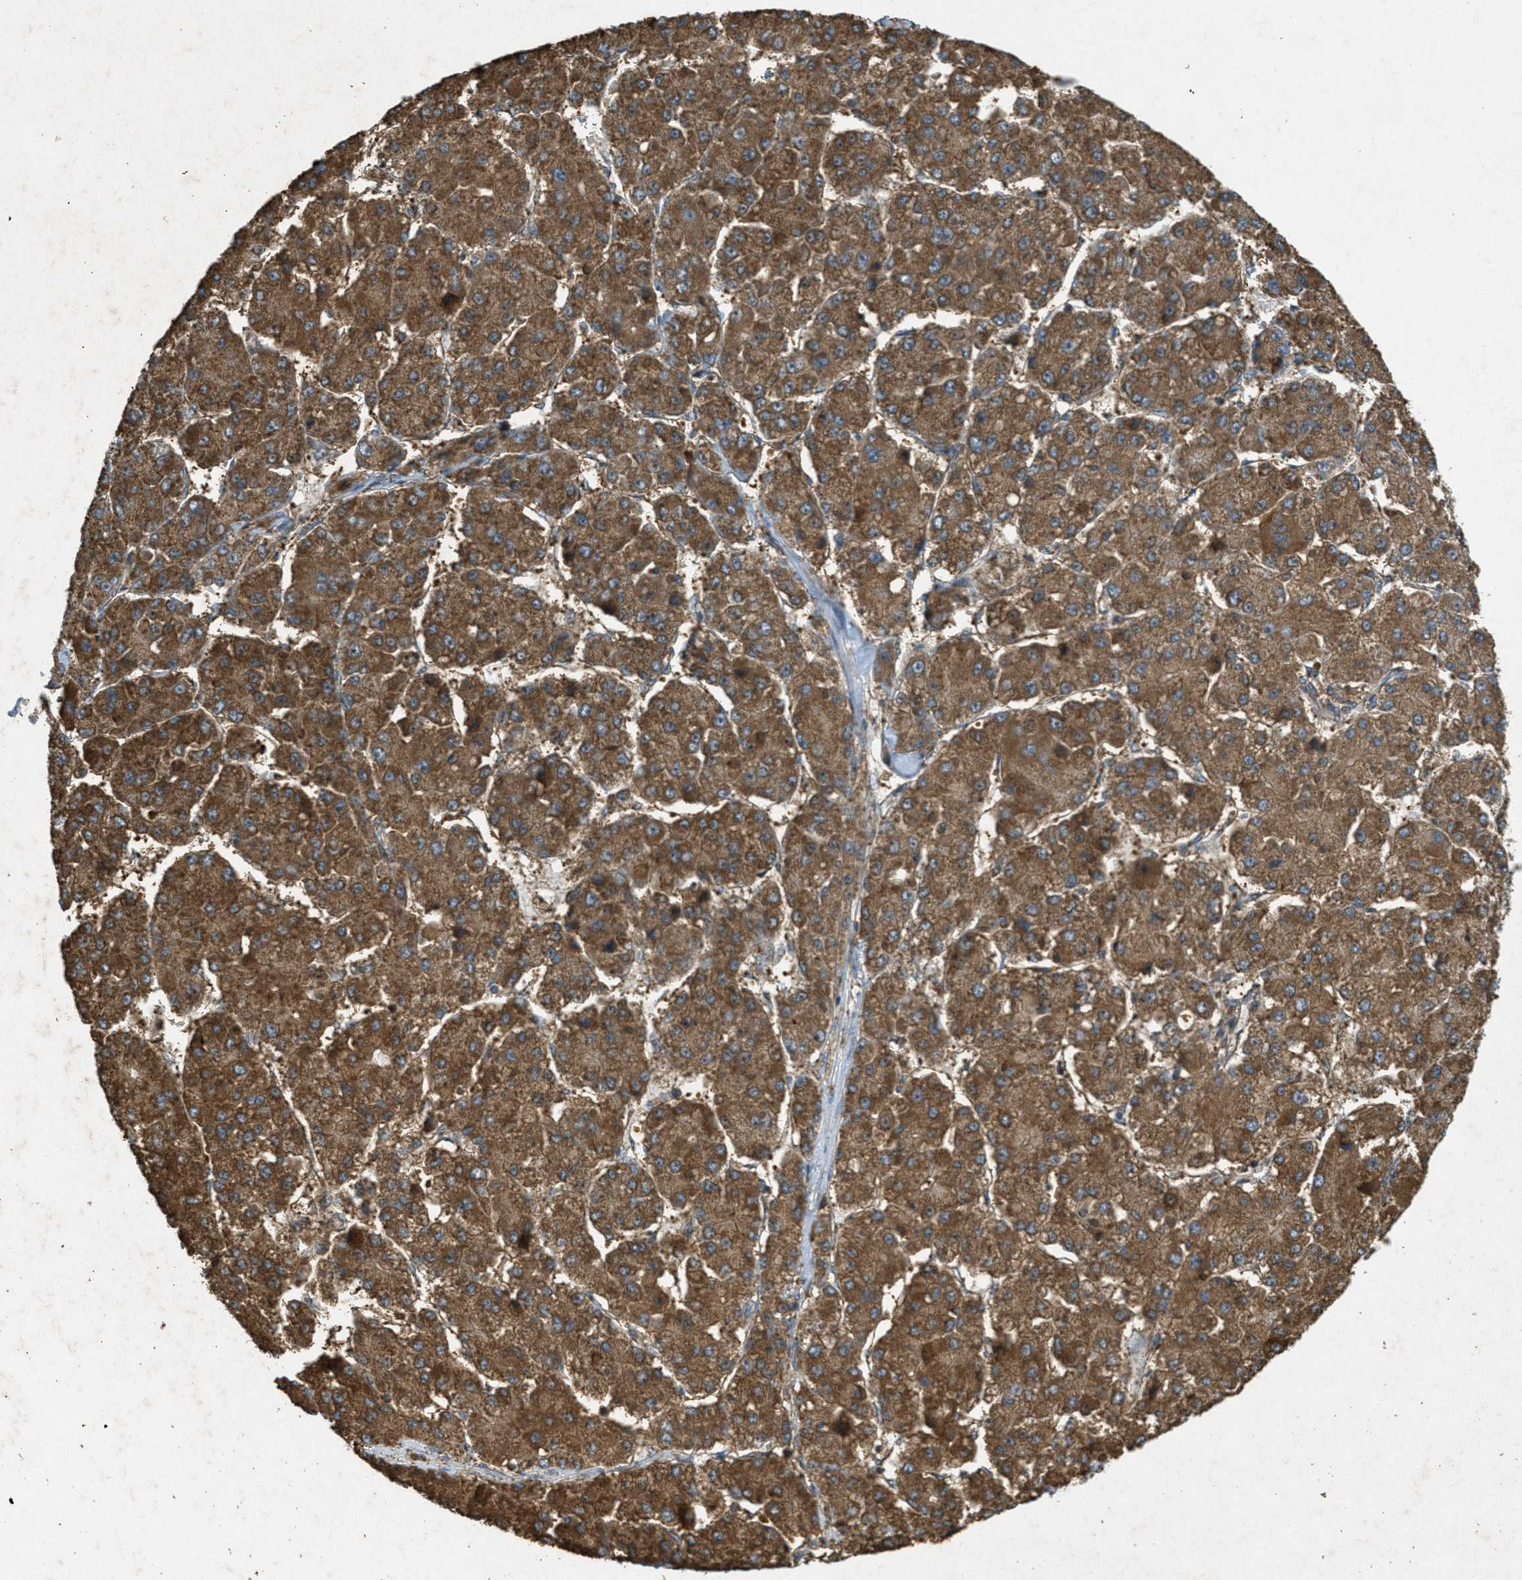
{"staining": {"intensity": "strong", "quantity": ">75%", "location": "cytoplasmic/membranous"}, "tissue": "liver cancer", "cell_type": "Tumor cells", "image_type": "cancer", "snomed": [{"axis": "morphology", "description": "Carcinoma, Hepatocellular, NOS"}, {"axis": "topography", "description": "Liver"}], "caption": "Human liver cancer (hepatocellular carcinoma) stained for a protein (brown) displays strong cytoplasmic/membranous positive expression in about >75% of tumor cells.", "gene": "PPP1R15A", "patient": {"sex": "female", "age": 73}}